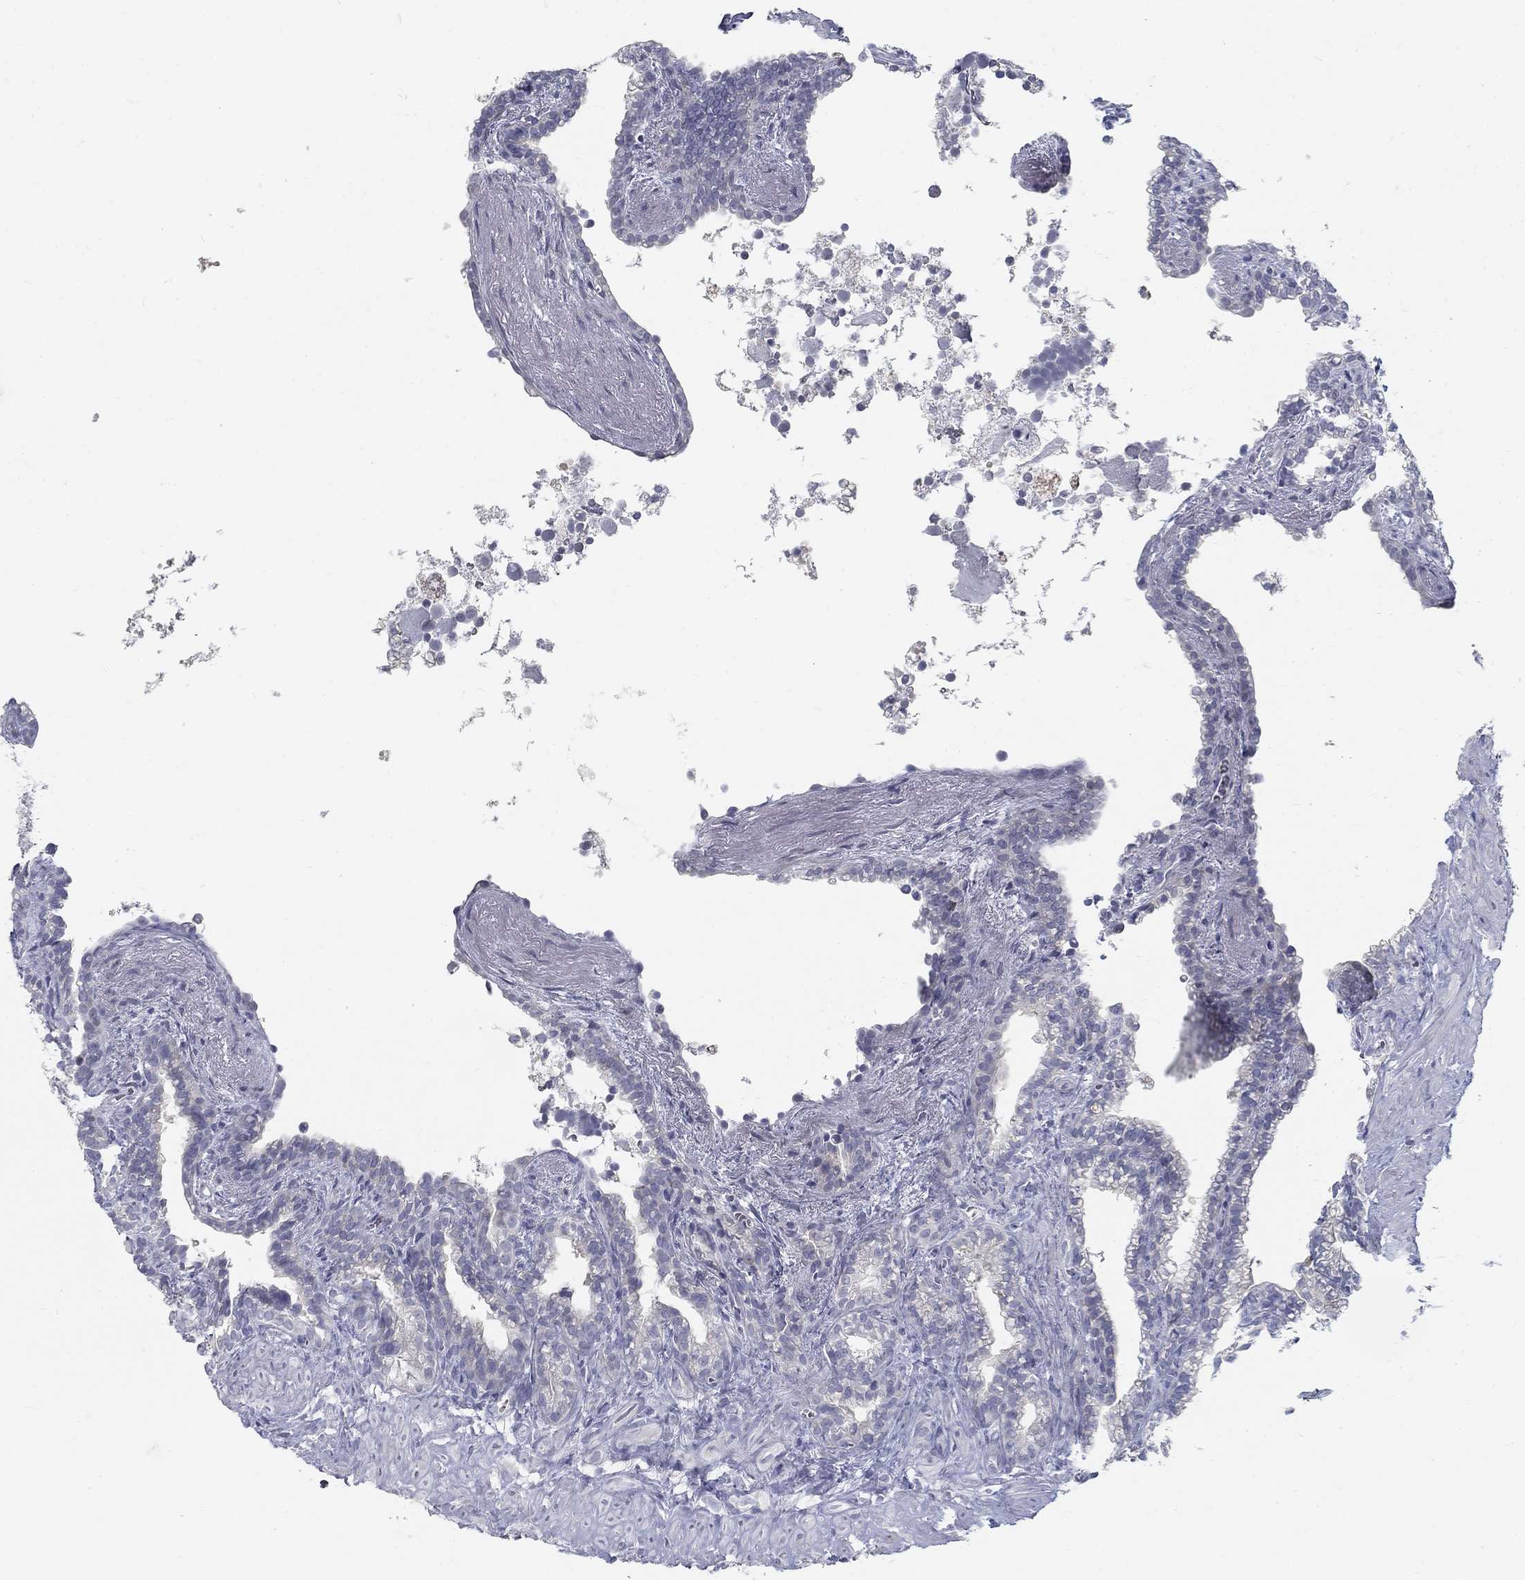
{"staining": {"intensity": "negative", "quantity": "none", "location": "none"}, "tissue": "seminal vesicle", "cell_type": "Glandular cells", "image_type": "normal", "snomed": [{"axis": "morphology", "description": "Normal tissue, NOS"}, {"axis": "morphology", "description": "Urothelial carcinoma, NOS"}, {"axis": "topography", "description": "Urinary bladder"}, {"axis": "topography", "description": "Seminal veicle"}], "caption": "DAB (3,3'-diaminobenzidine) immunohistochemical staining of normal human seminal vesicle demonstrates no significant expression in glandular cells.", "gene": "ATP1A3", "patient": {"sex": "male", "age": 76}}